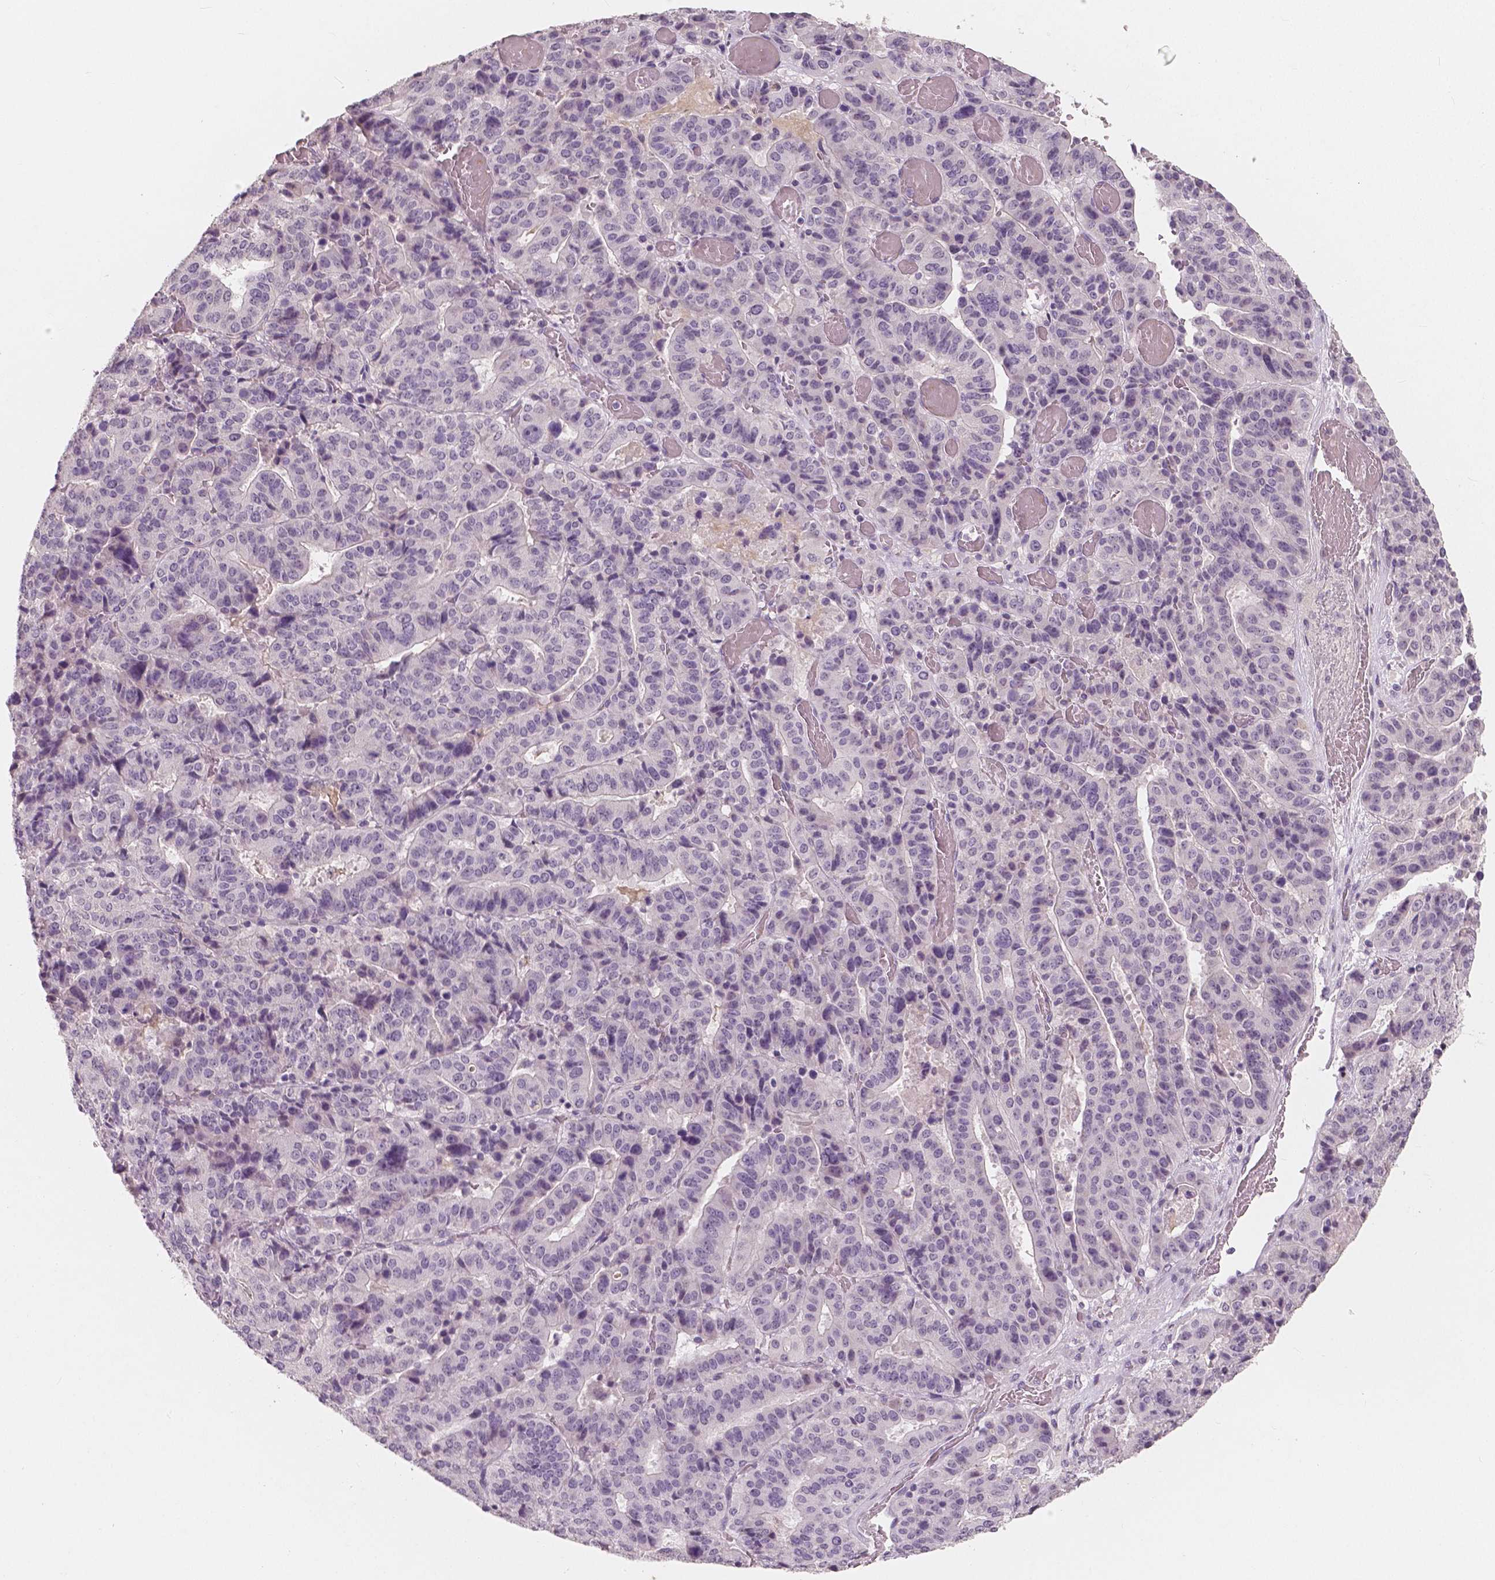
{"staining": {"intensity": "negative", "quantity": "none", "location": "none"}, "tissue": "stomach cancer", "cell_type": "Tumor cells", "image_type": "cancer", "snomed": [{"axis": "morphology", "description": "Adenocarcinoma, NOS"}, {"axis": "topography", "description": "Stomach"}], "caption": "Immunohistochemistry (IHC) histopathology image of neoplastic tissue: human stomach adenocarcinoma stained with DAB (3,3'-diaminobenzidine) shows no significant protein positivity in tumor cells.", "gene": "RNASE7", "patient": {"sex": "male", "age": 48}}